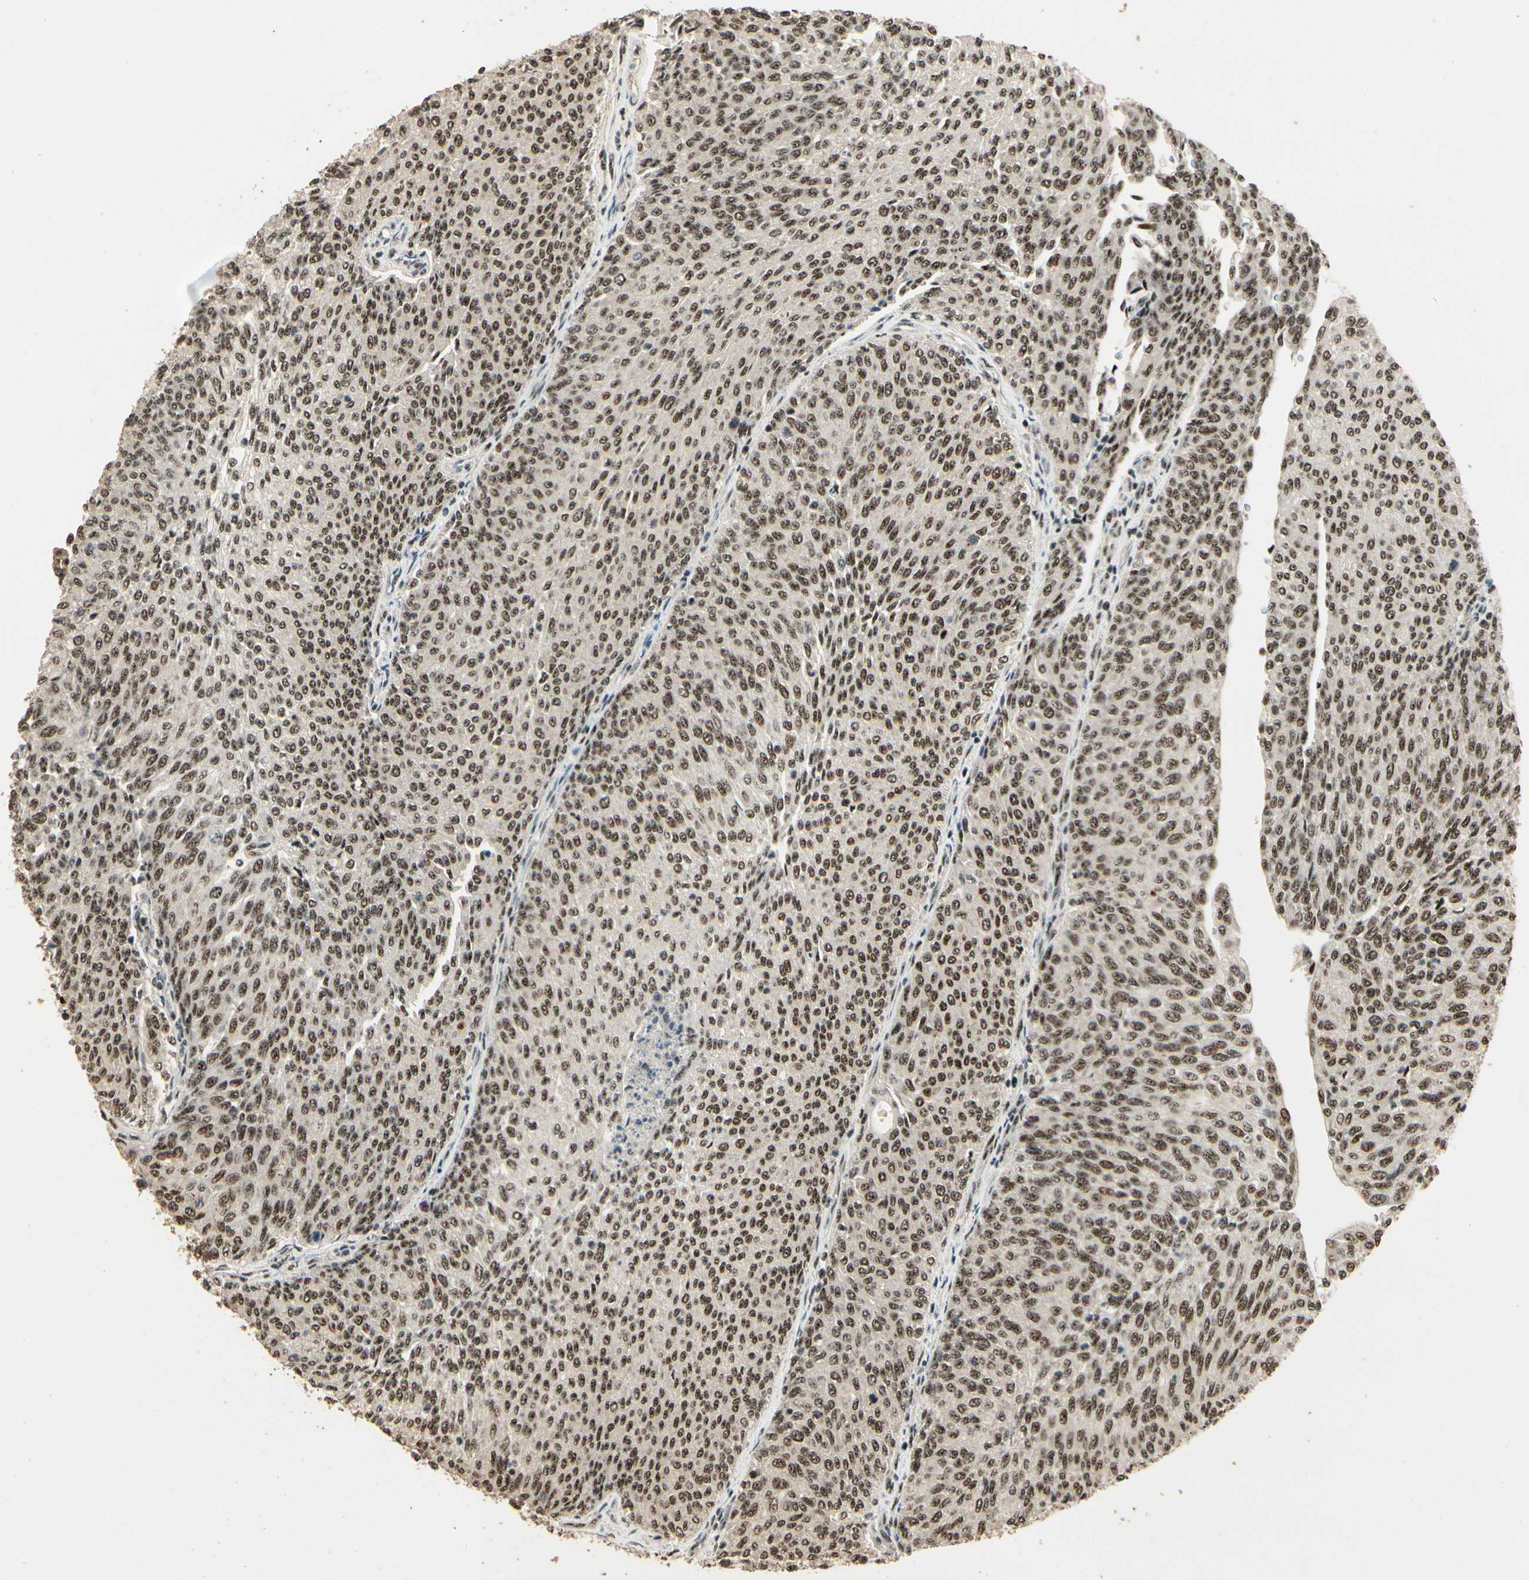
{"staining": {"intensity": "moderate", "quantity": ">75%", "location": "nuclear"}, "tissue": "urothelial cancer", "cell_type": "Tumor cells", "image_type": "cancer", "snomed": [{"axis": "morphology", "description": "Urothelial carcinoma, Low grade"}, {"axis": "topography", "description": "Urinary bladder"}], "caption": "Urothelial cancer tissue exhibits moderate nuclear expression in about >75% of tumor cells, visualized by immunohistochemistry.", "gene": "RBM25", "patient": {"sex": "female", "age": 79}}